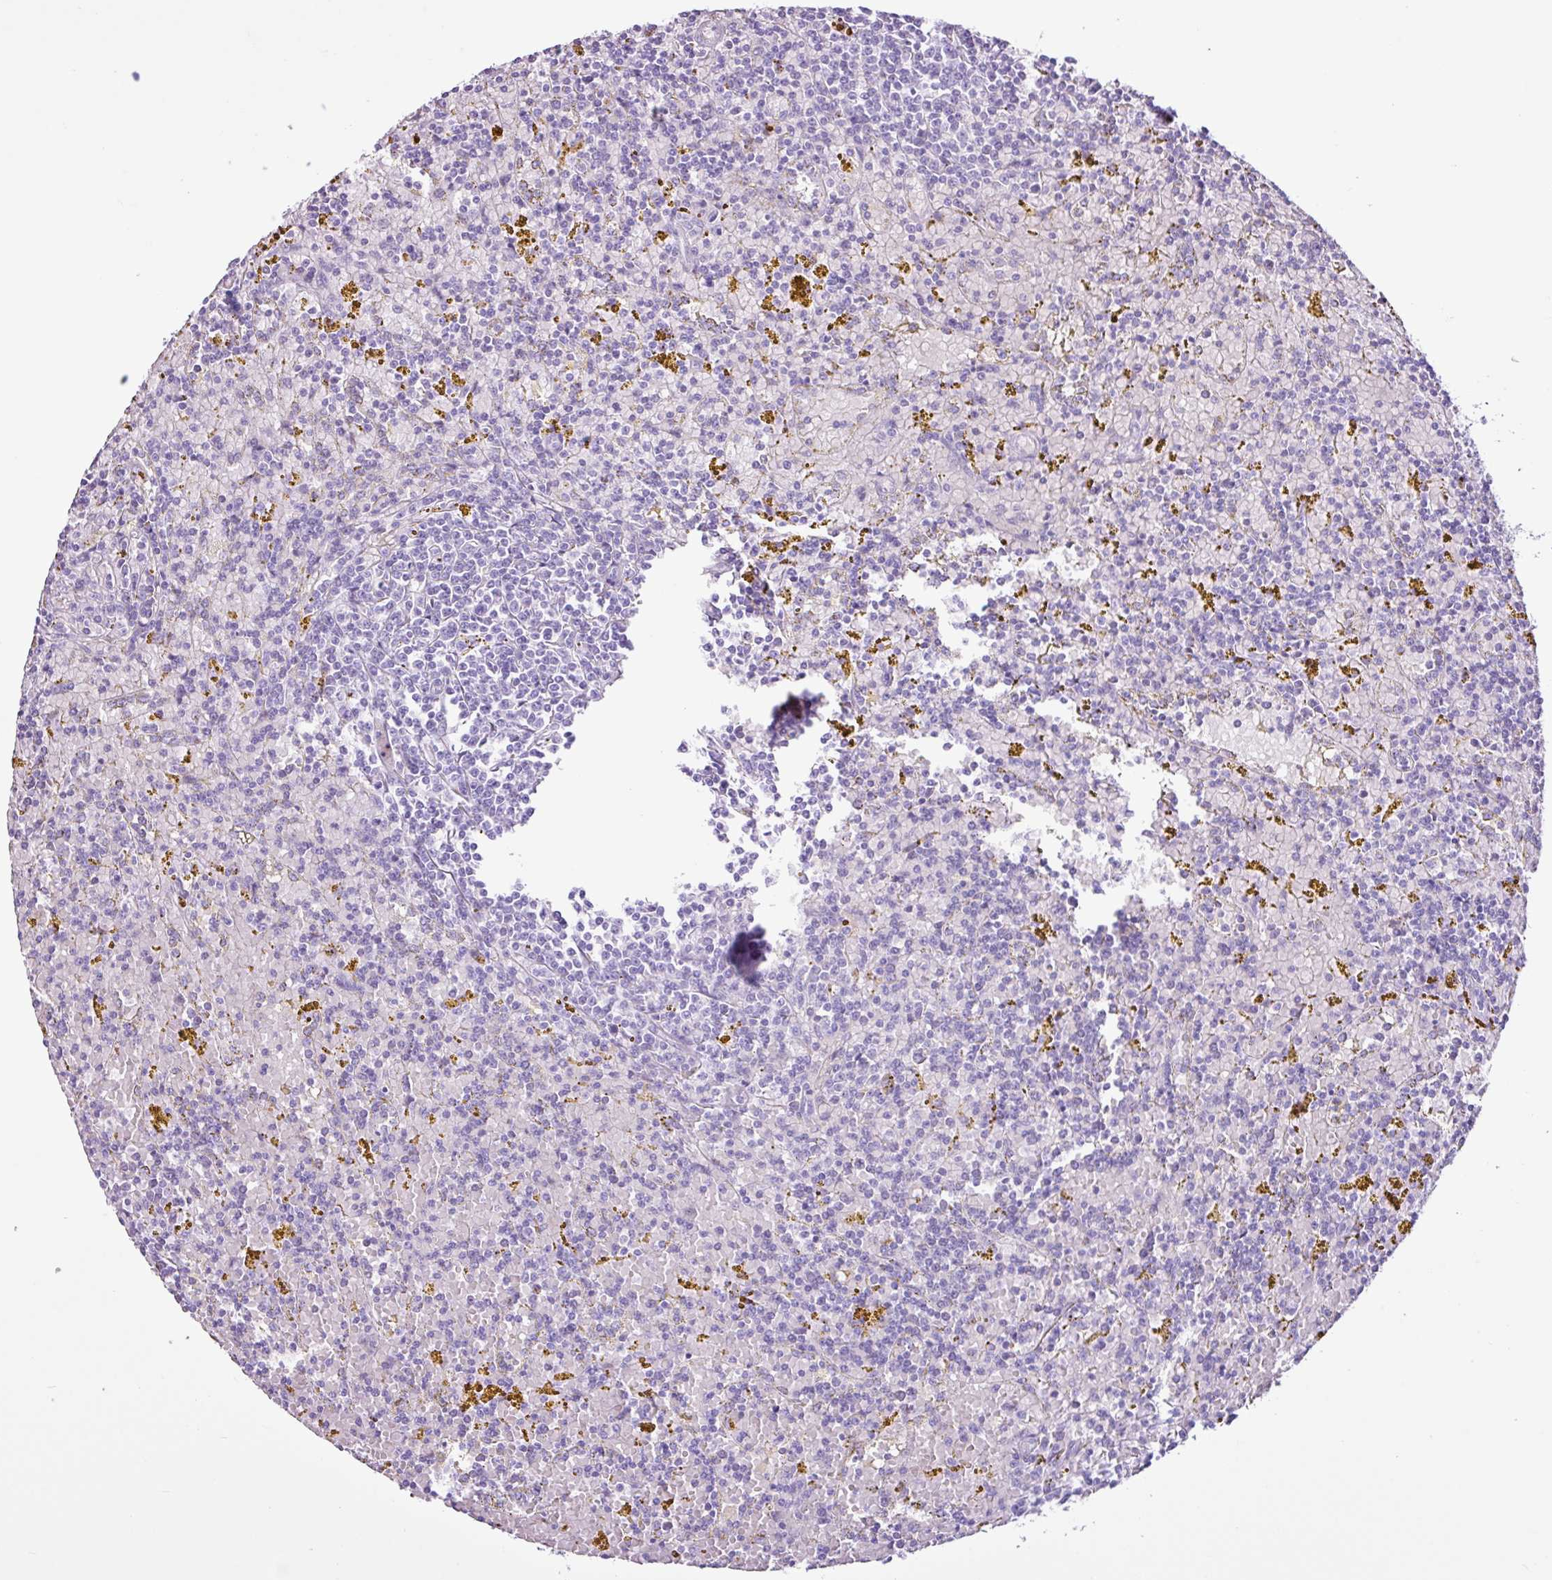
{"staining": {"intensity": "negative", "quantity": "none", "location": "none"}, "tissue": "lymphoma", "cell_type": "Tumor cells", "image_type": "cancer", "snomed": [{"axis": "morphology", "description": "Malignant lymphoma, non-Hodgkin's type, Low grade"}, {"axis": "topography", "description": "Spleen"}, {"axis": "topography", "description": "Lymph node"}], "caption": "A micrograph of human lymphoma is negative for staining in tumor cells.", "gene": "PGR", "patient": {"sex": "female", "age": 66}}